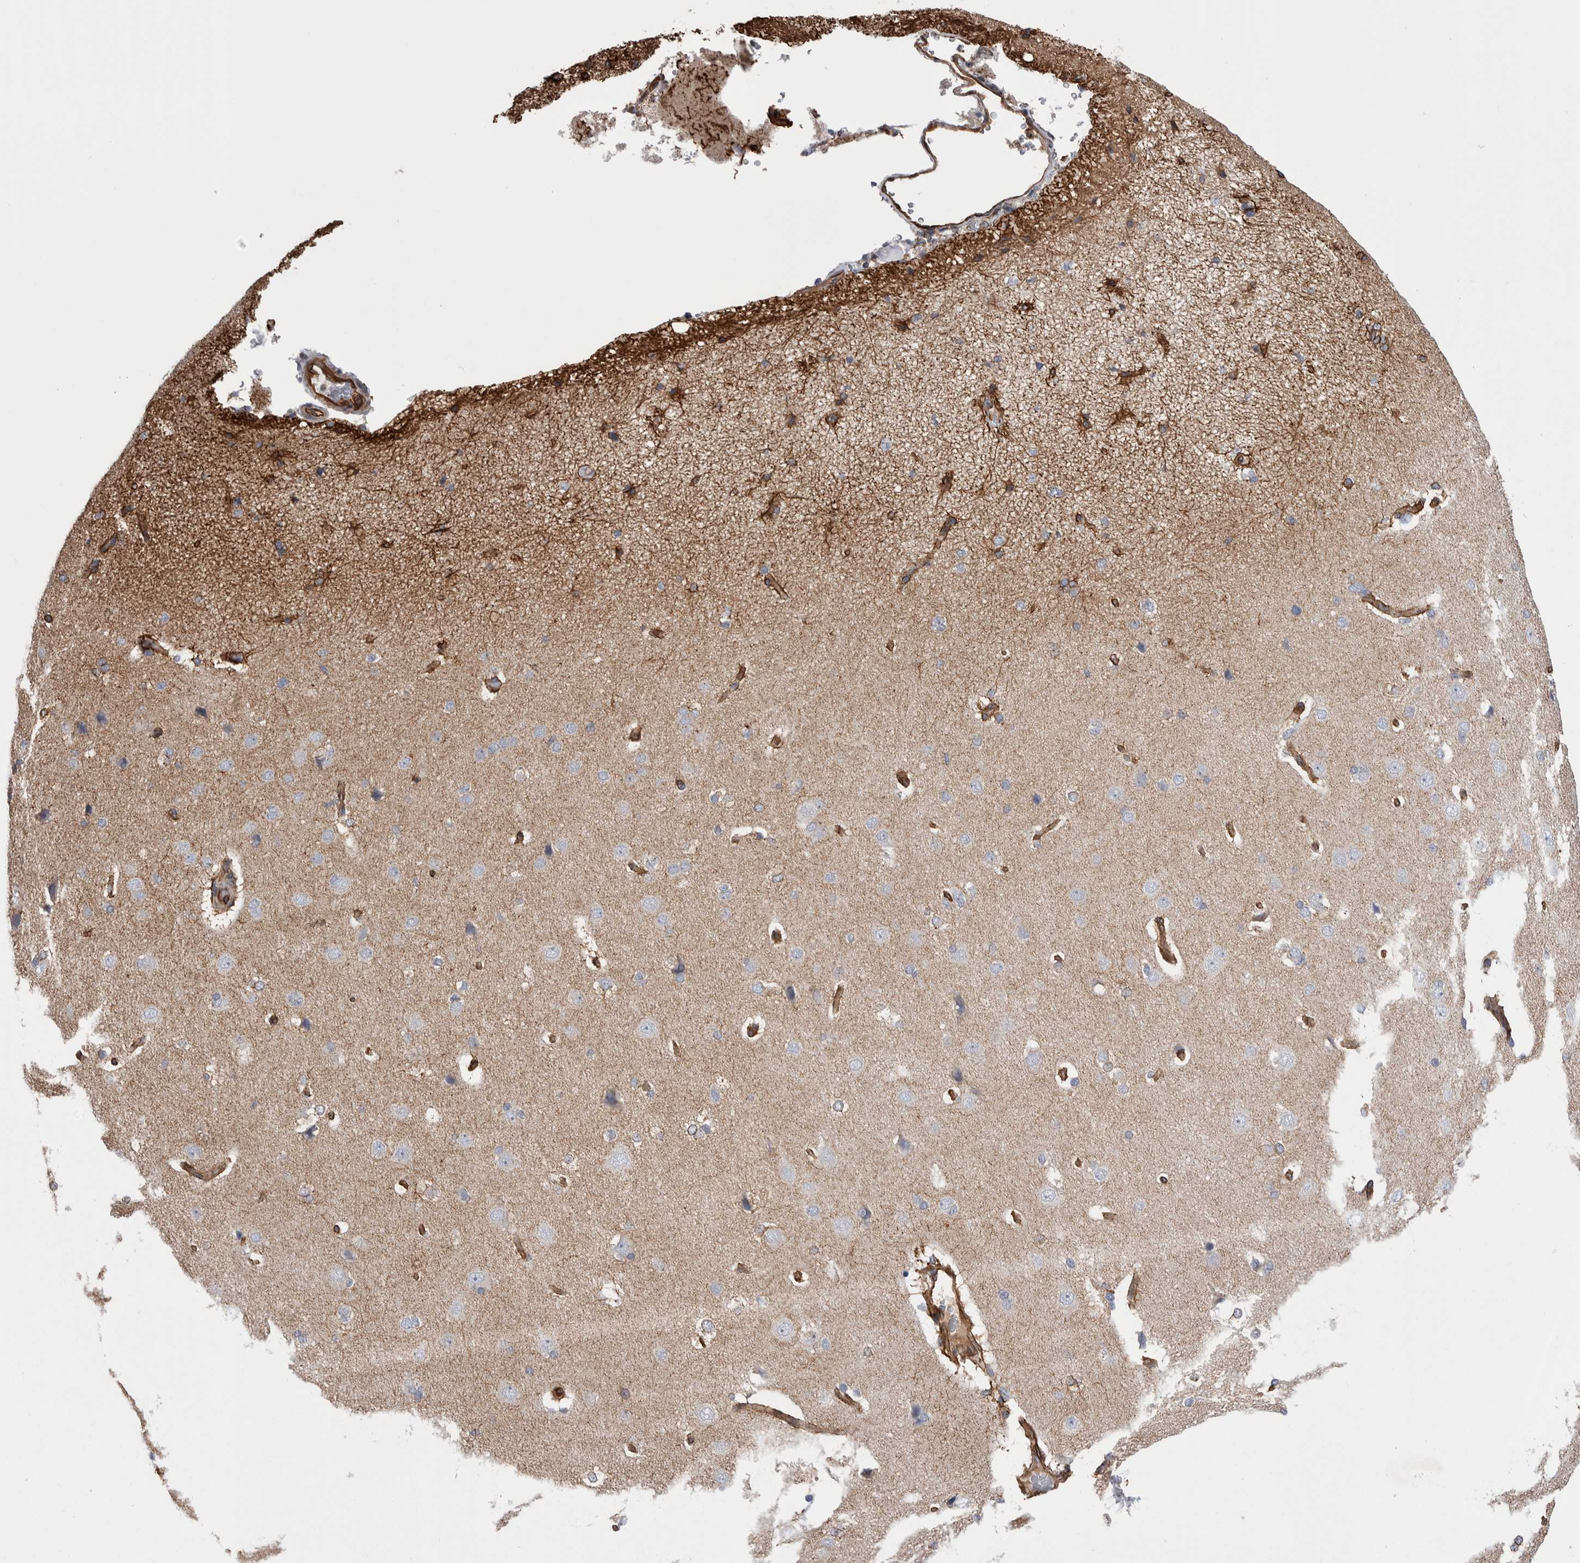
{"staining": {"intensity": "strong", "quantity": ">75%", "location": "cytoplasmic/membranous"}, "tissue": "cerebral cortex", "cell_type": "Endothelial cells", "image_type": "normal", "snomed": [{"axis": "morphology", "description": "Normal tissue, NOS"}, {"axis": "topography", "description": "Cerebral cortex"}], "caption": "This is a histology image of IHC staining of benign cerebral cortex, which shows strong staining in the cytoplasmic/membranous of endothelial cells.", "gene": "KIF12", "patient": {"sex": "male", "age": 62}}